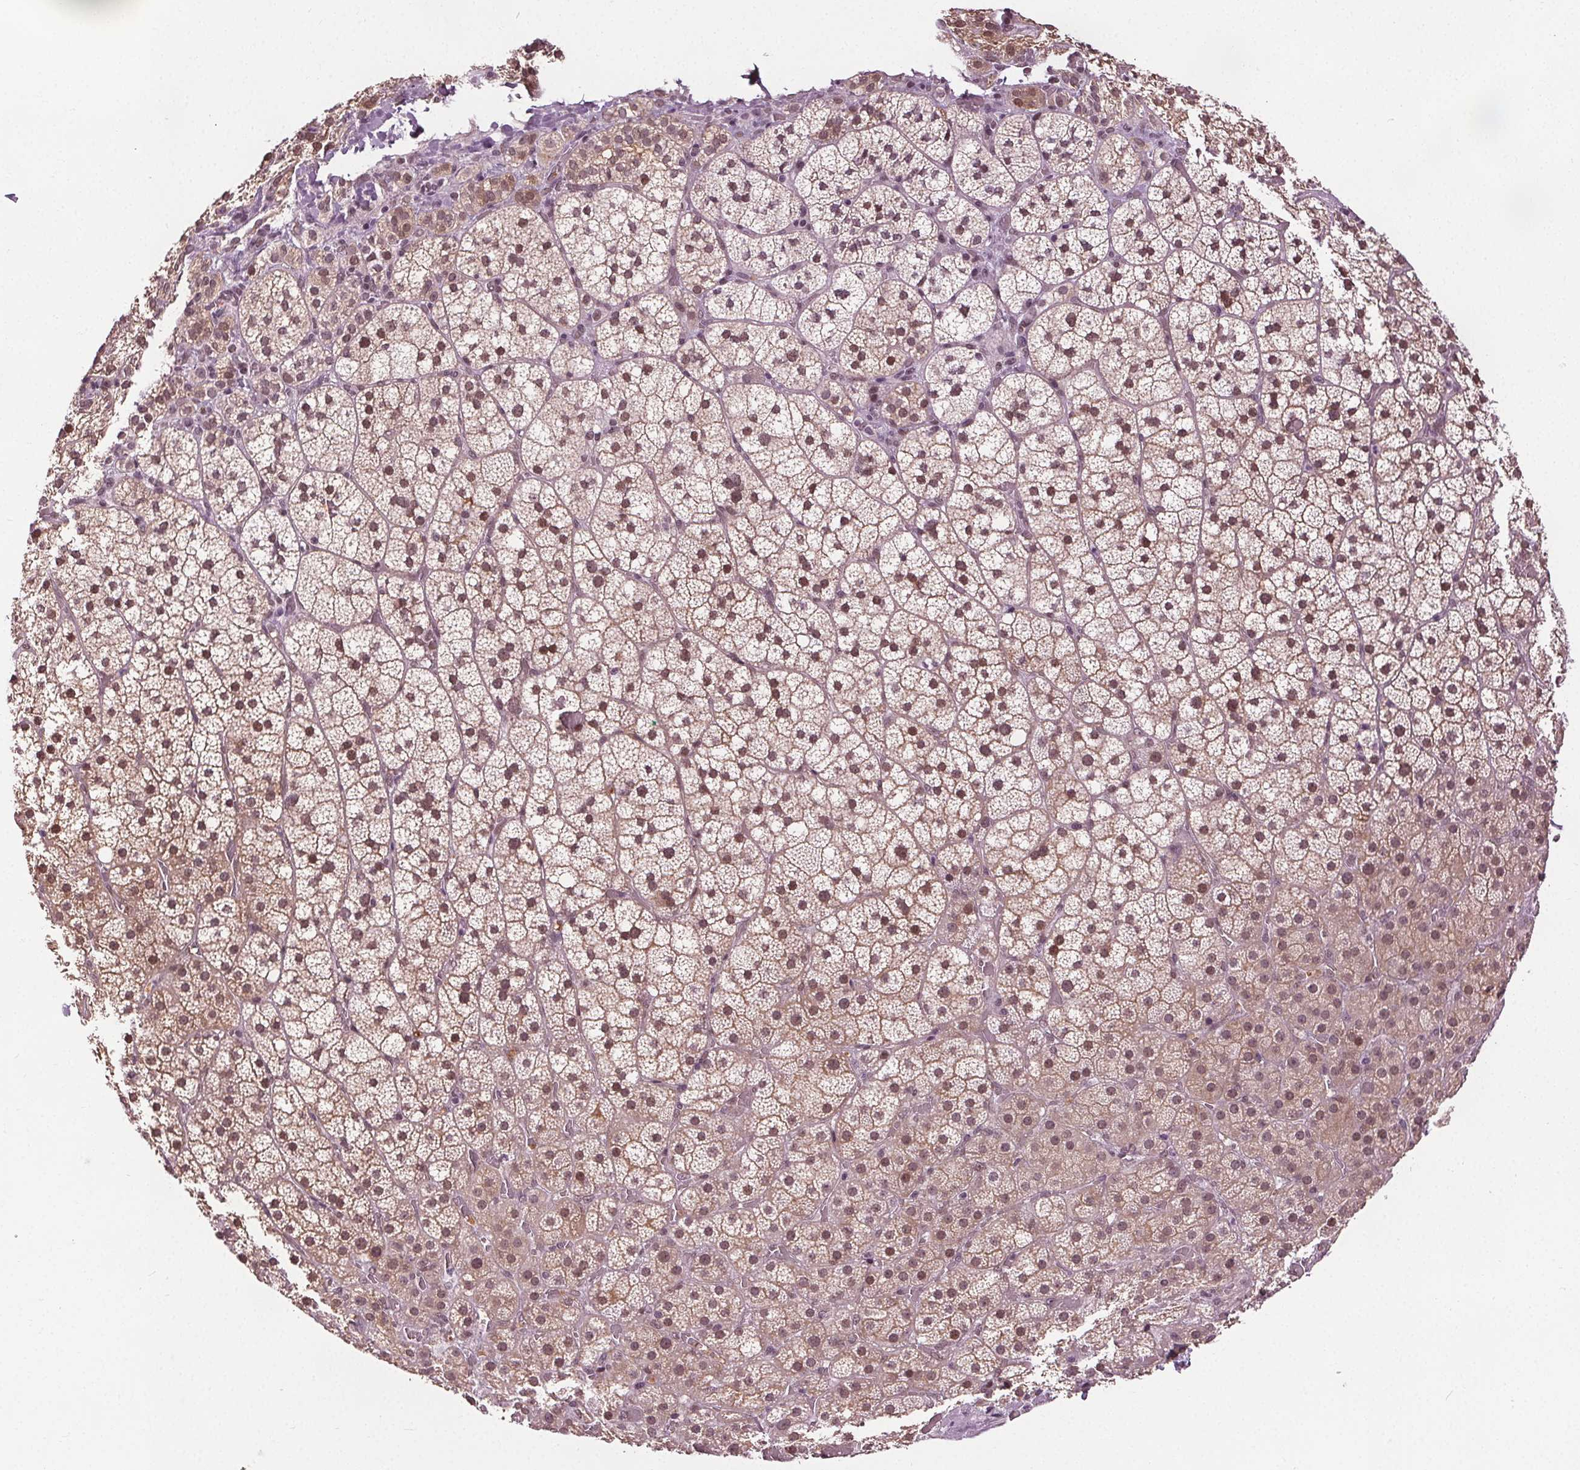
{"staining": {"intensity": "moderate", "quantity": ">75%", "location": "cytoplasmic/membranous,nuclear"}, "tissue": "adrenal gland", "cell_type": "Glandular cells", "image_type": "normal", "snomed": [{"axis": "morphology", "description": "Normal tissue, NOS"}, {"axis": "topography", "description": "Adrenal gland"}], "caption": "Immunohistochemical staining of normal human adrenal gland shows moderate cytoplasmic/membranous,nuclear protein positivity in about >75% of glandular cells. (IHC, brightfield microscopy, high magnification).", "gene": "IWS1", "patient": {"sex": "male", "age": 53}}